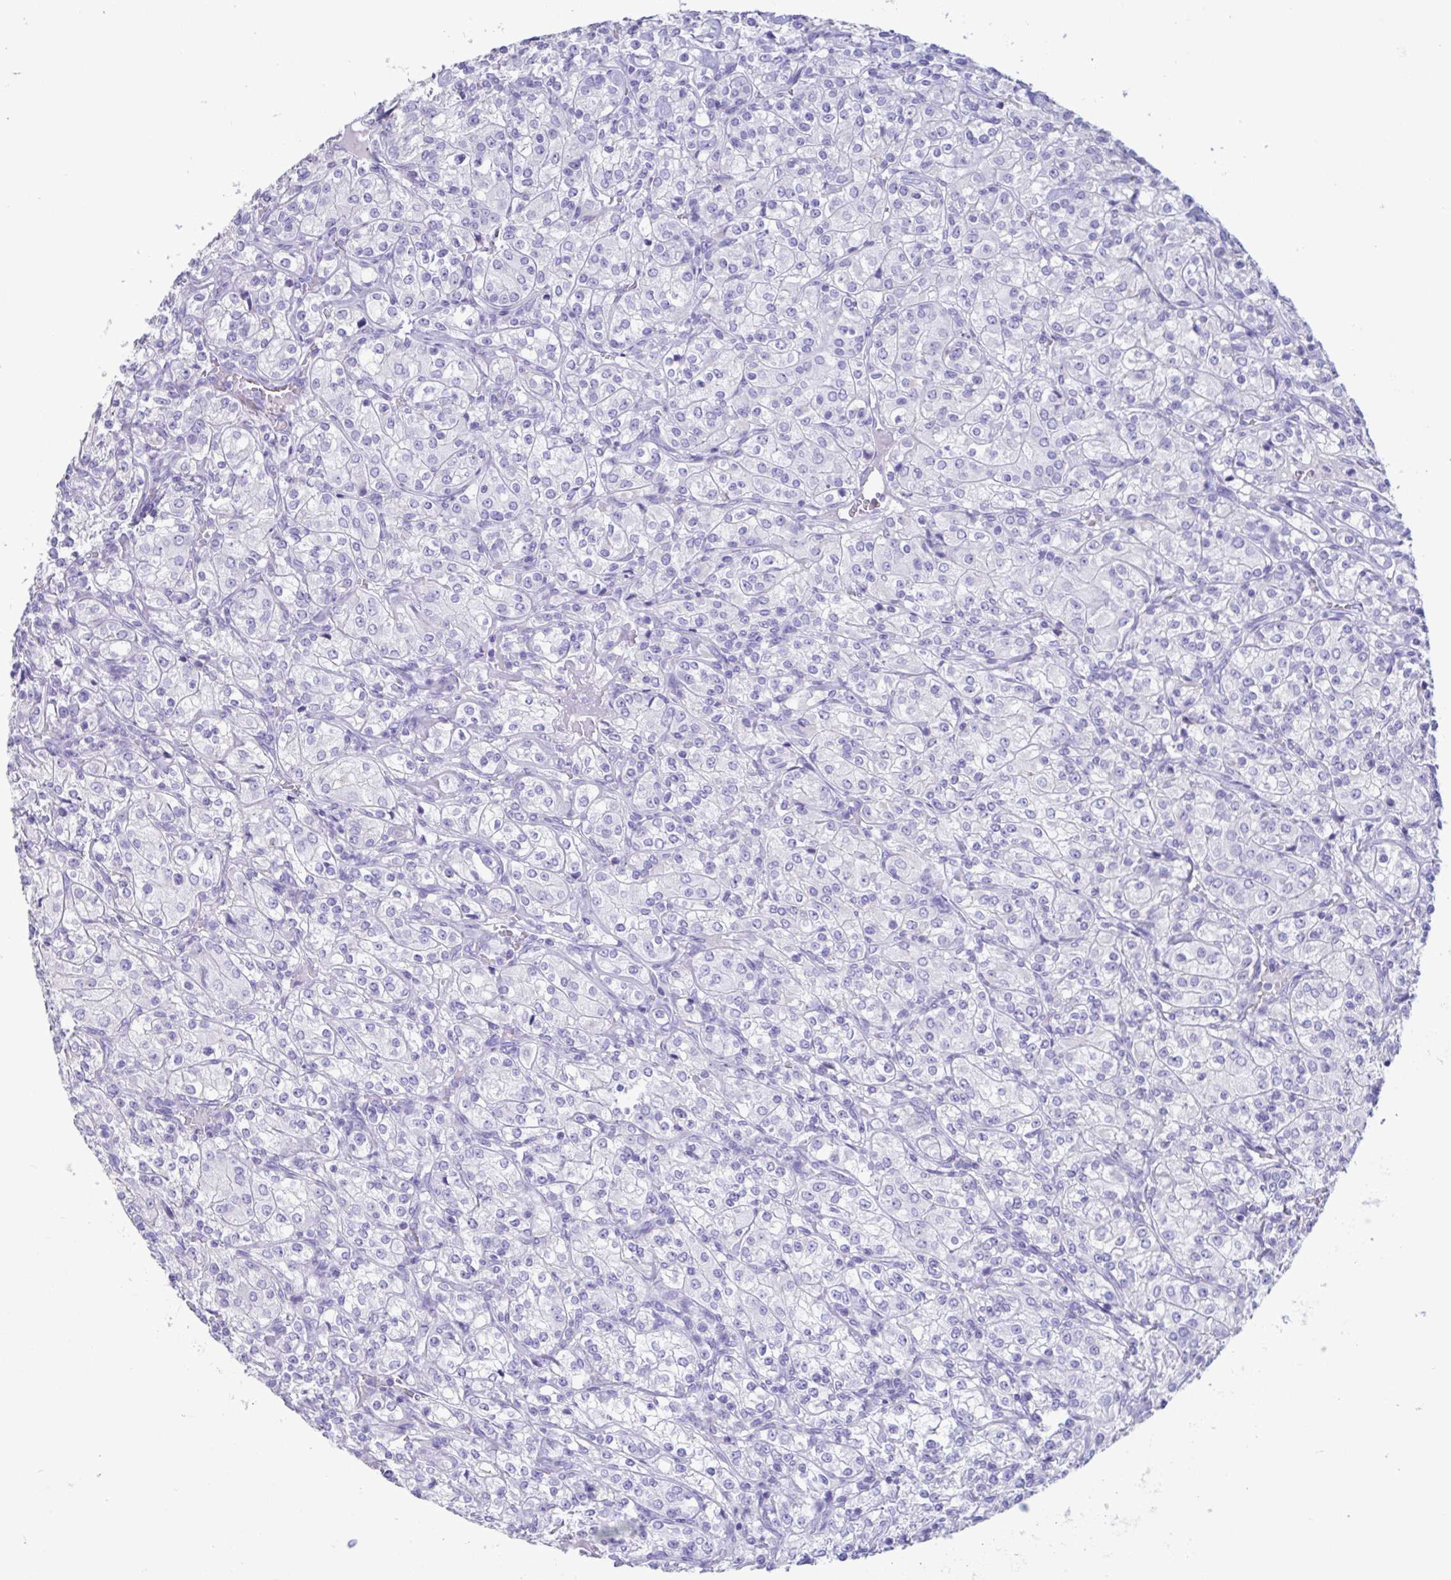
{"staining": {"intensity": "negative", "quantity": "none", "location": "none"}, "tissue": "renal cancer", "cell_type": "Tumor cells", "image_type": "cancer", "snomed": [{"axis": "morphology", "description": "Adenocarcinoma, NOS"}, {"axis": "topography", "description": "Kidney"}], "caption": "Protein analysis of adenocarcinoma (renal) reveals no significant expression in tumor cells.", "gene": "TNNC1", "patient": {"sex": "male", "age": 77}}